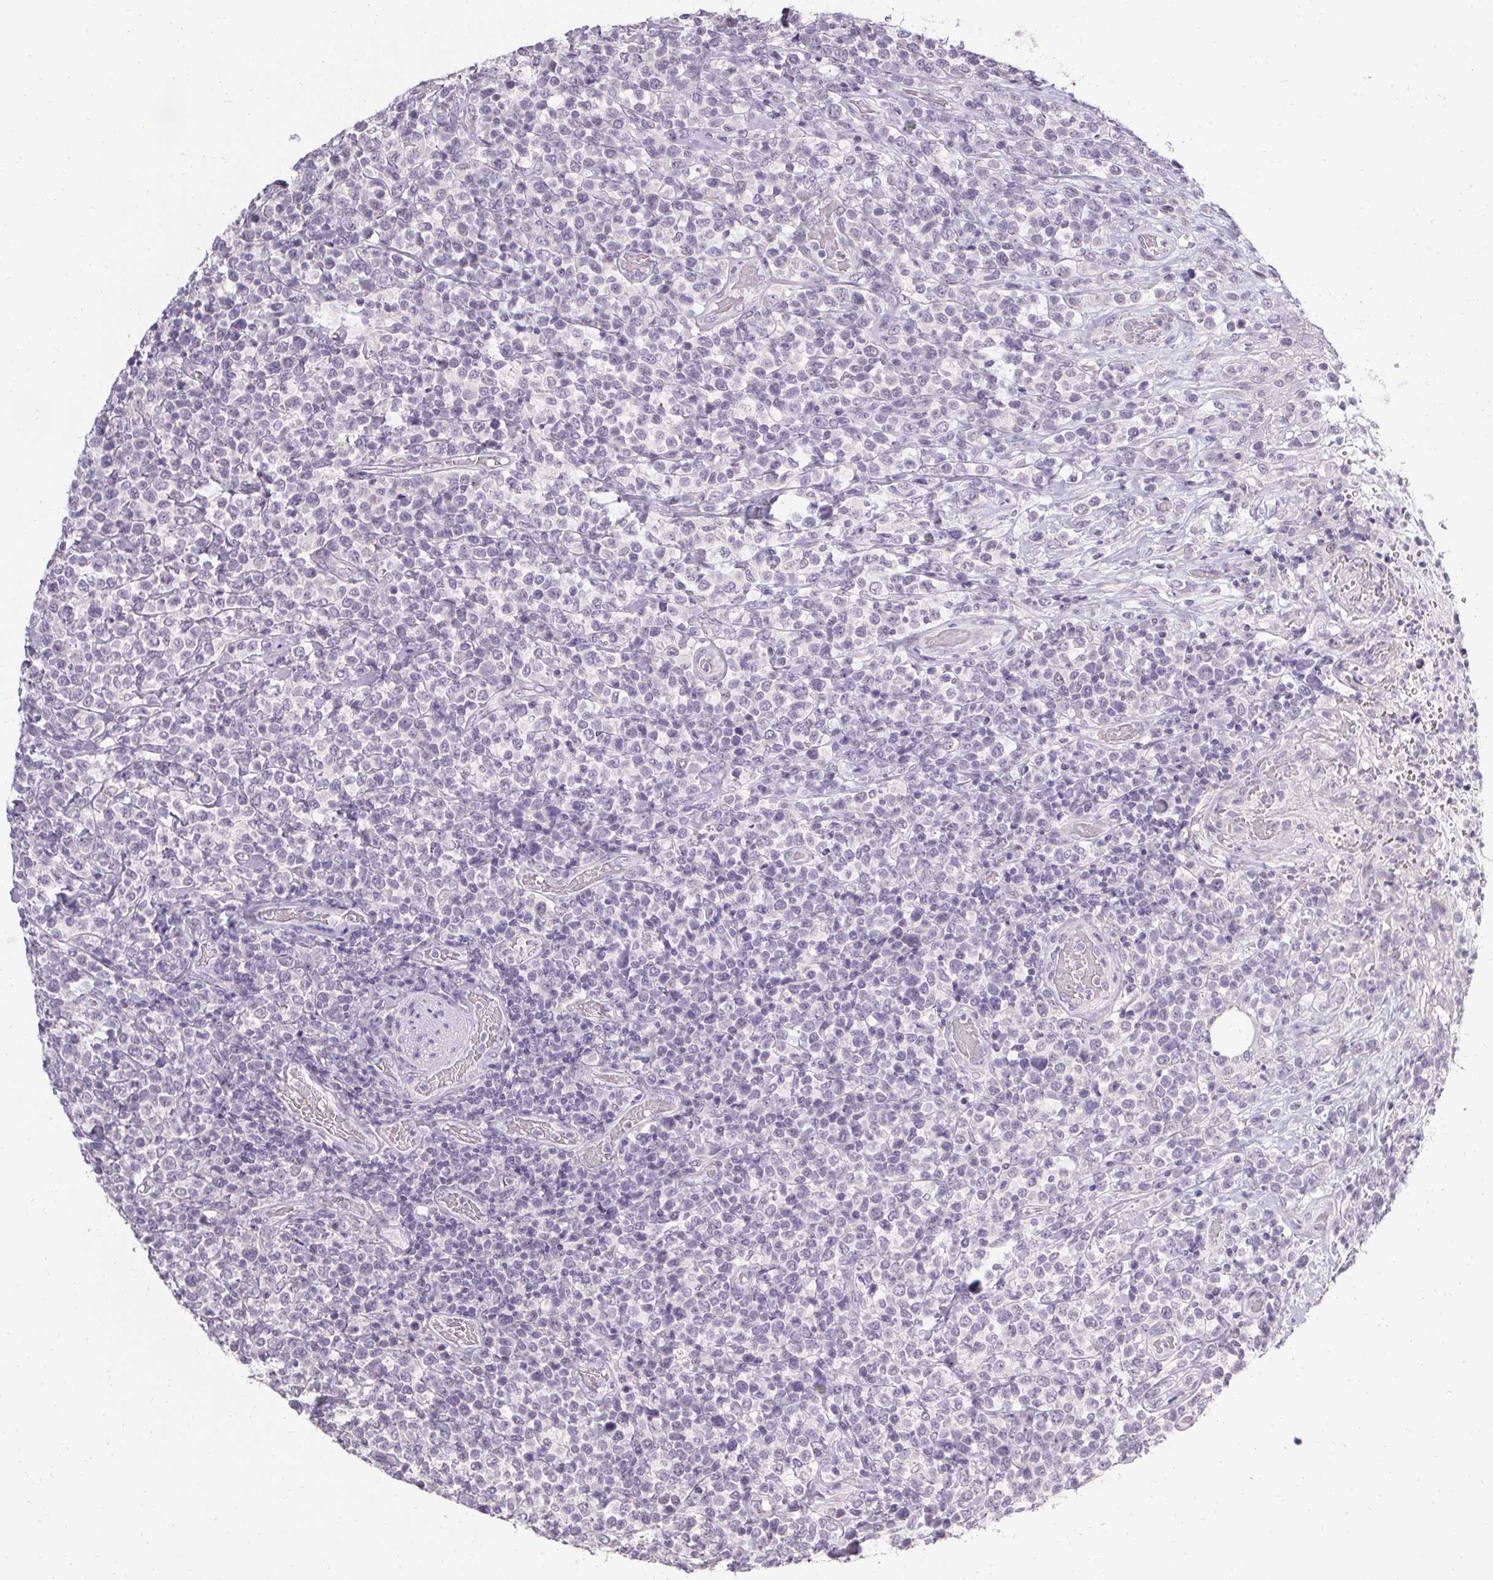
{"staining": {"intensity": "negative", "quantity": "none", "location": "none"}, "tissue": "lymphoma", "cell_type": "Tumor cells", "image_type": "cancer", "snomed": [{"axis": "morphology", "description": "Malignant lymphoma, non-Hodgkin's type, High grade"}, {"axis": "topography", "description": "Soft tissue"}], "caption": "Micrograph shows no protein expression in tumor cells of lymphoma tissue.", "gene": "PMEL", "patient": {"sex": "female", "age": 56}}